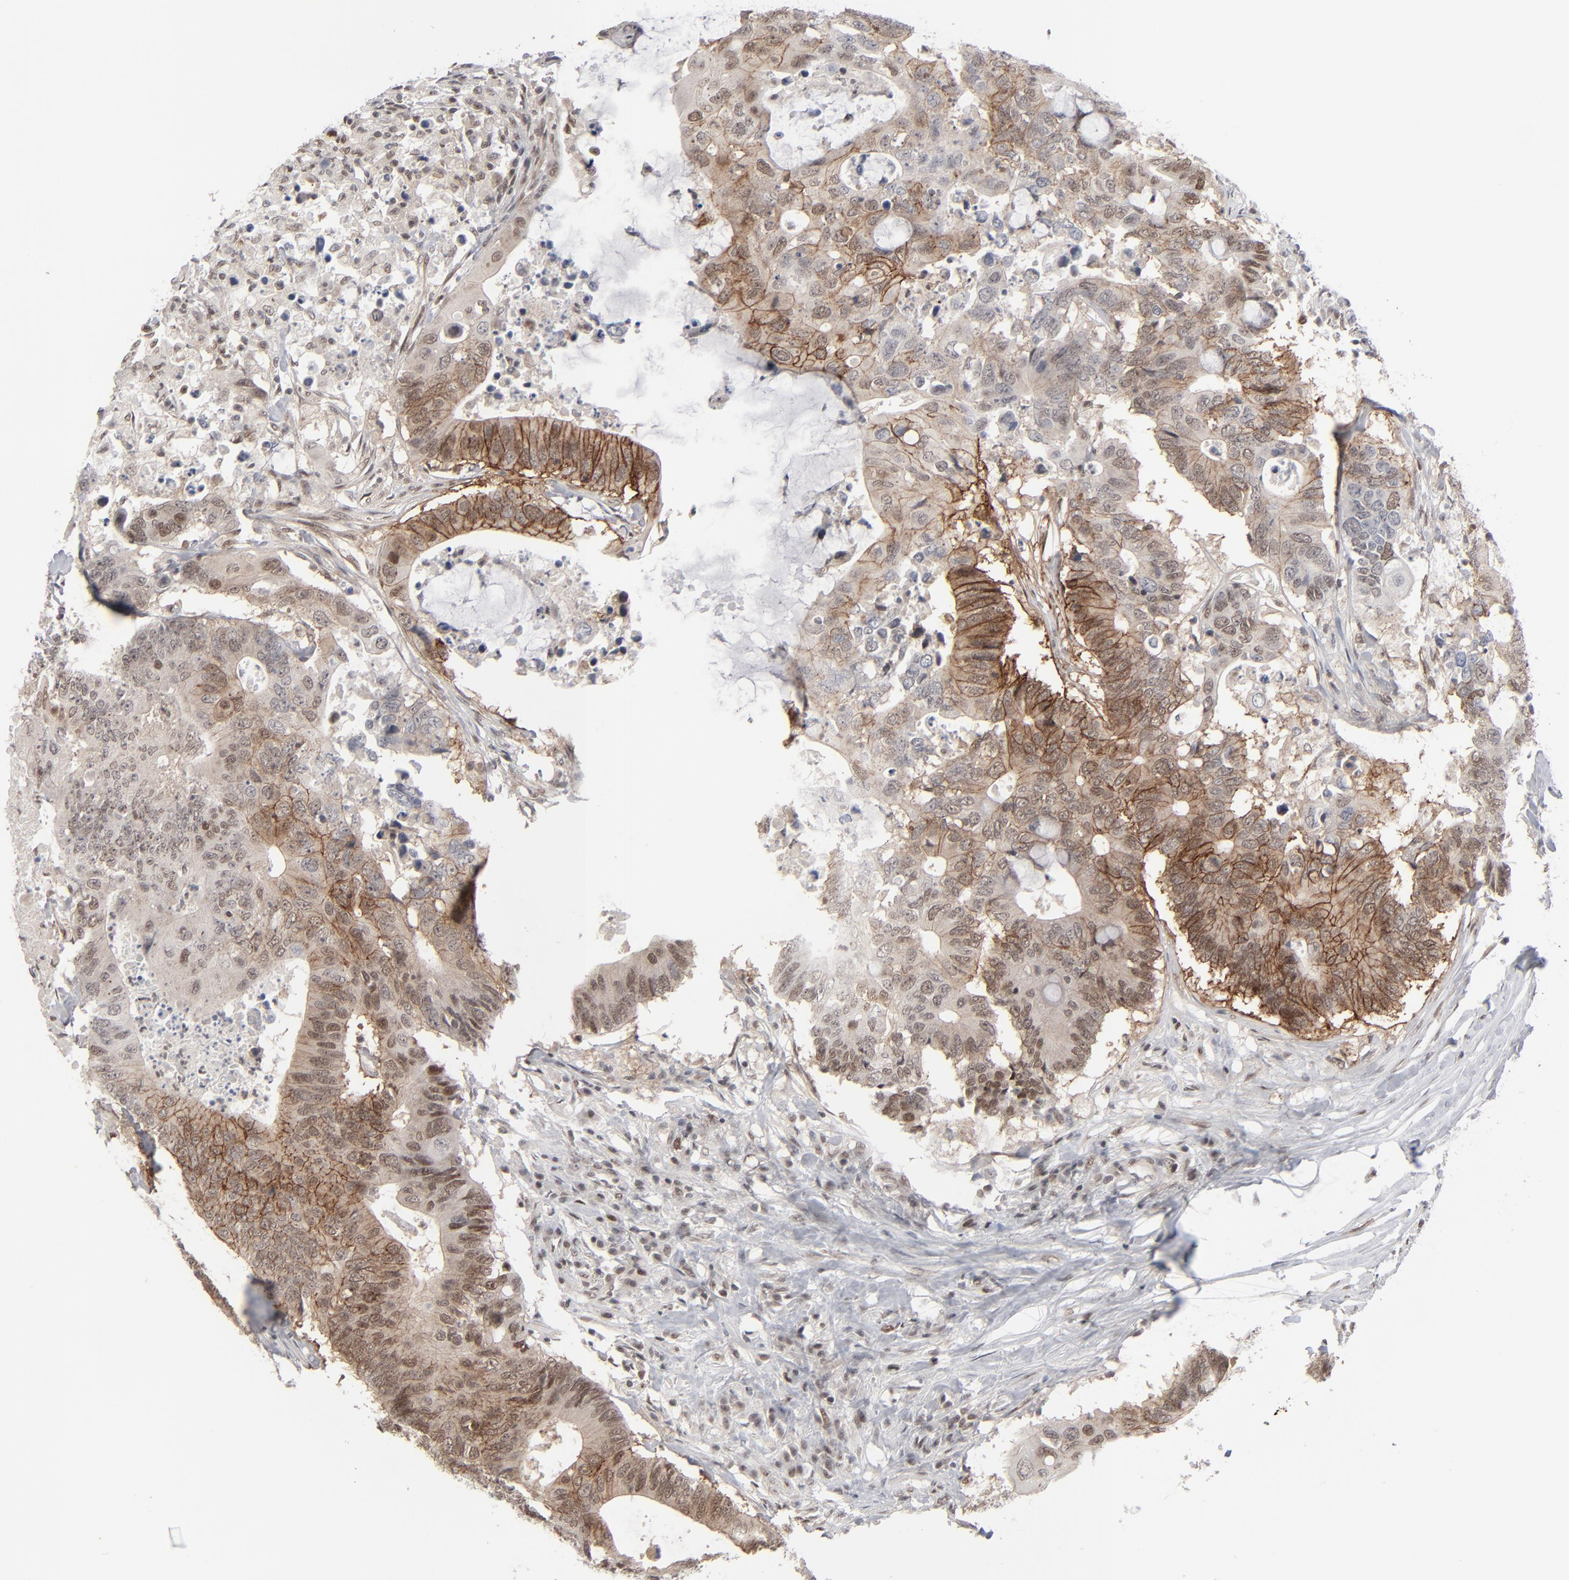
{"staining": {"intensity": "moderate", "quantity": ">75%", "location": "cytoplasmic/membranous"}, "tissue": "colorectal cancer", "cell_type": "Tumor cells", "image_type": "cancer", "snomed": [{"axis": "morphology", "description": "Adenocarcinoma, NOS"}, {"axis": "topography", "description": "Colon"}], "caption": "A brown stain labels moderate cytoplasmic/membranous positivity of a protein in colorectal cancer tumor cells.", "gene": "IRF9", "patient": {"sex": "male", "age": 71}}